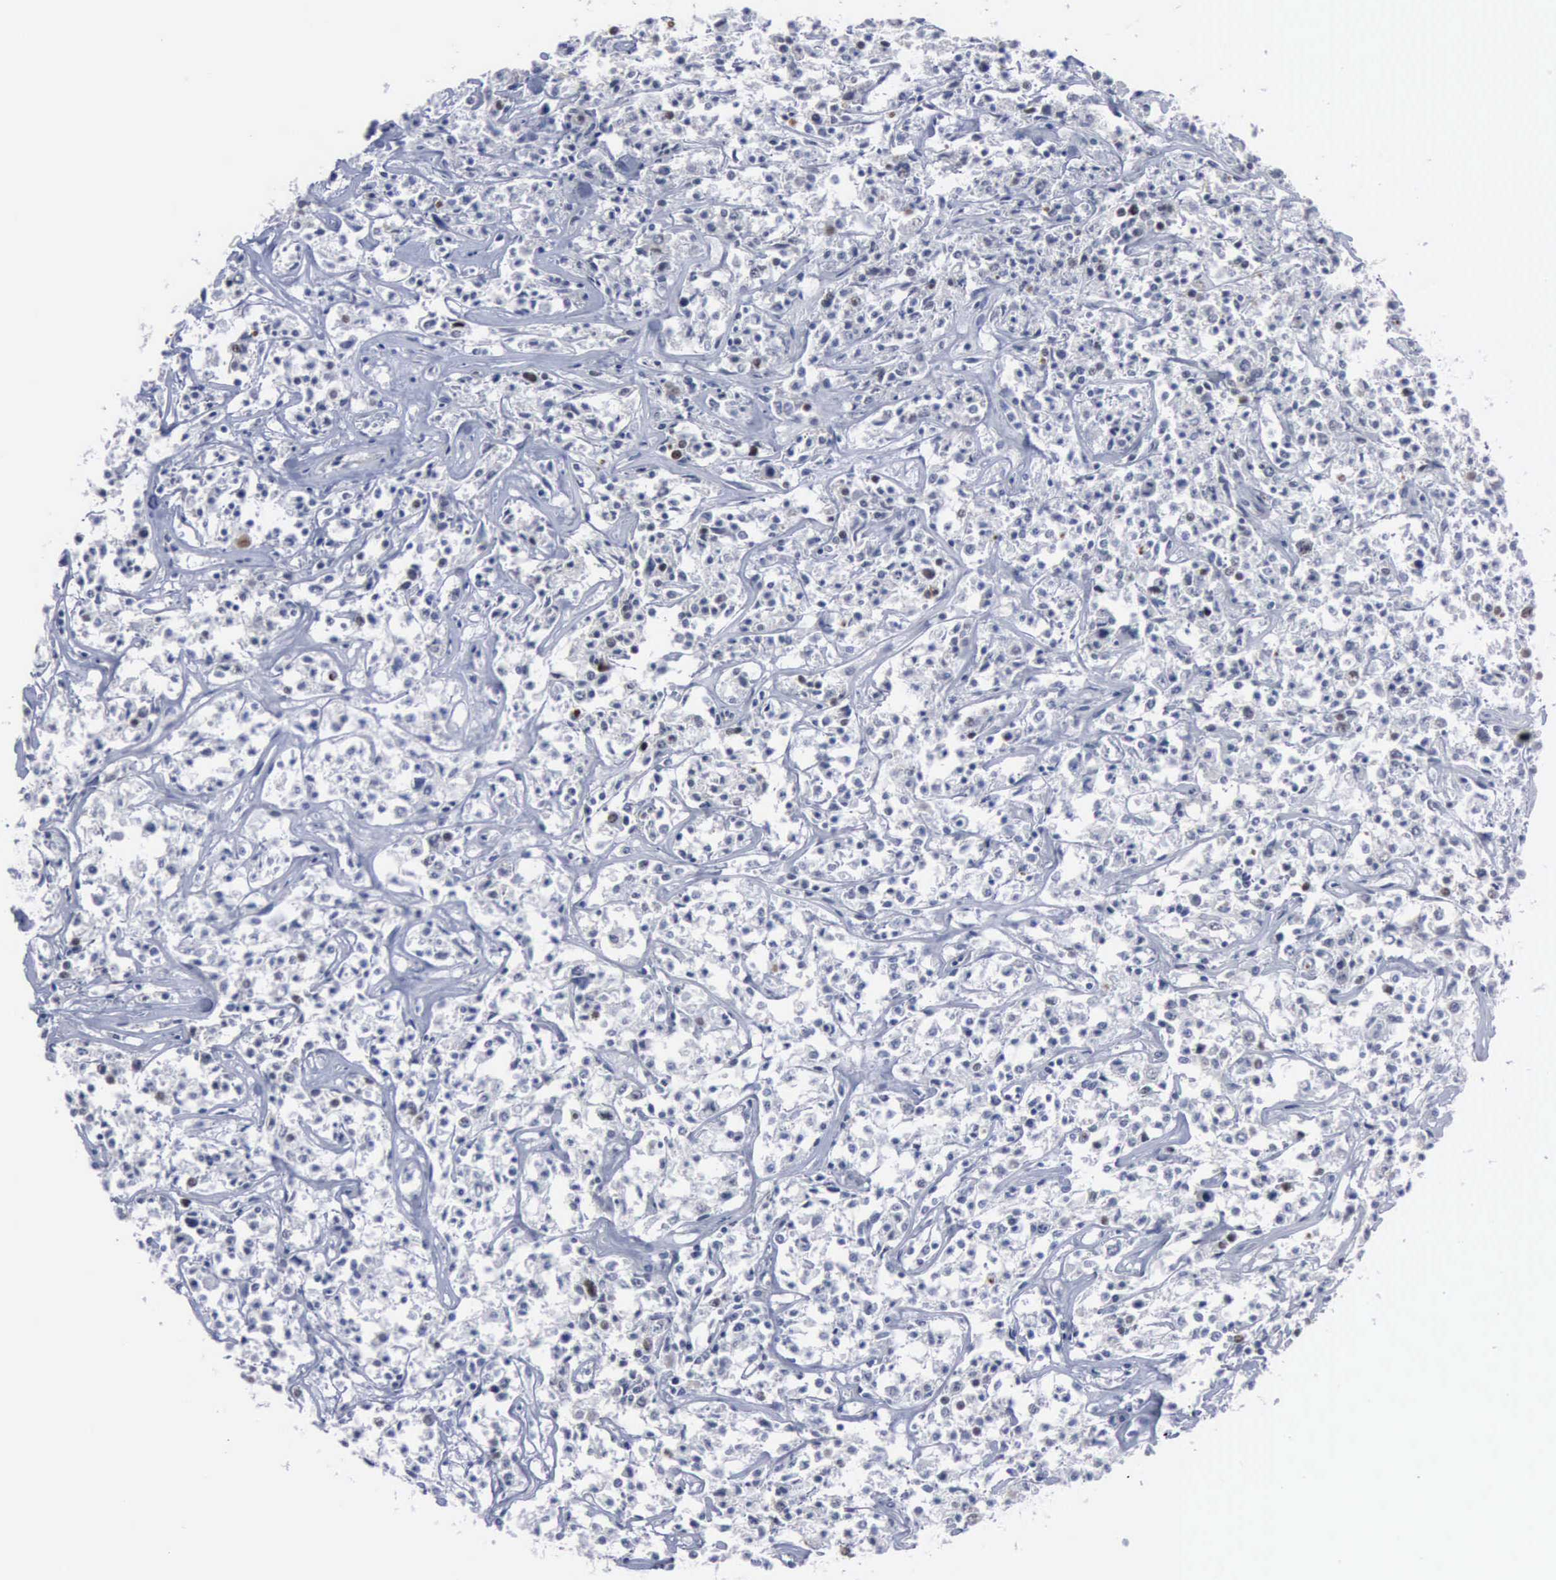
{"staining": {"intensity": "negative", "quantity": "none", "location": "none"}, "tissue": "lymphoma", "cell_type": "Tumor cells", "image_type": "cancer", "snomed": [{"axis": "morphology", "description": "Malignant lymphoma, non-Hodgkin's type, Low grade"}, {"axis": "topography", "description": "Small intestine"}], "caption": "This is an immunohistochemistry (IHC) photomicrograph of lymphoma. There is no staining in tumor cells.", "gene": "MCM5", "patient": {"sex": "female", "age": 59}}